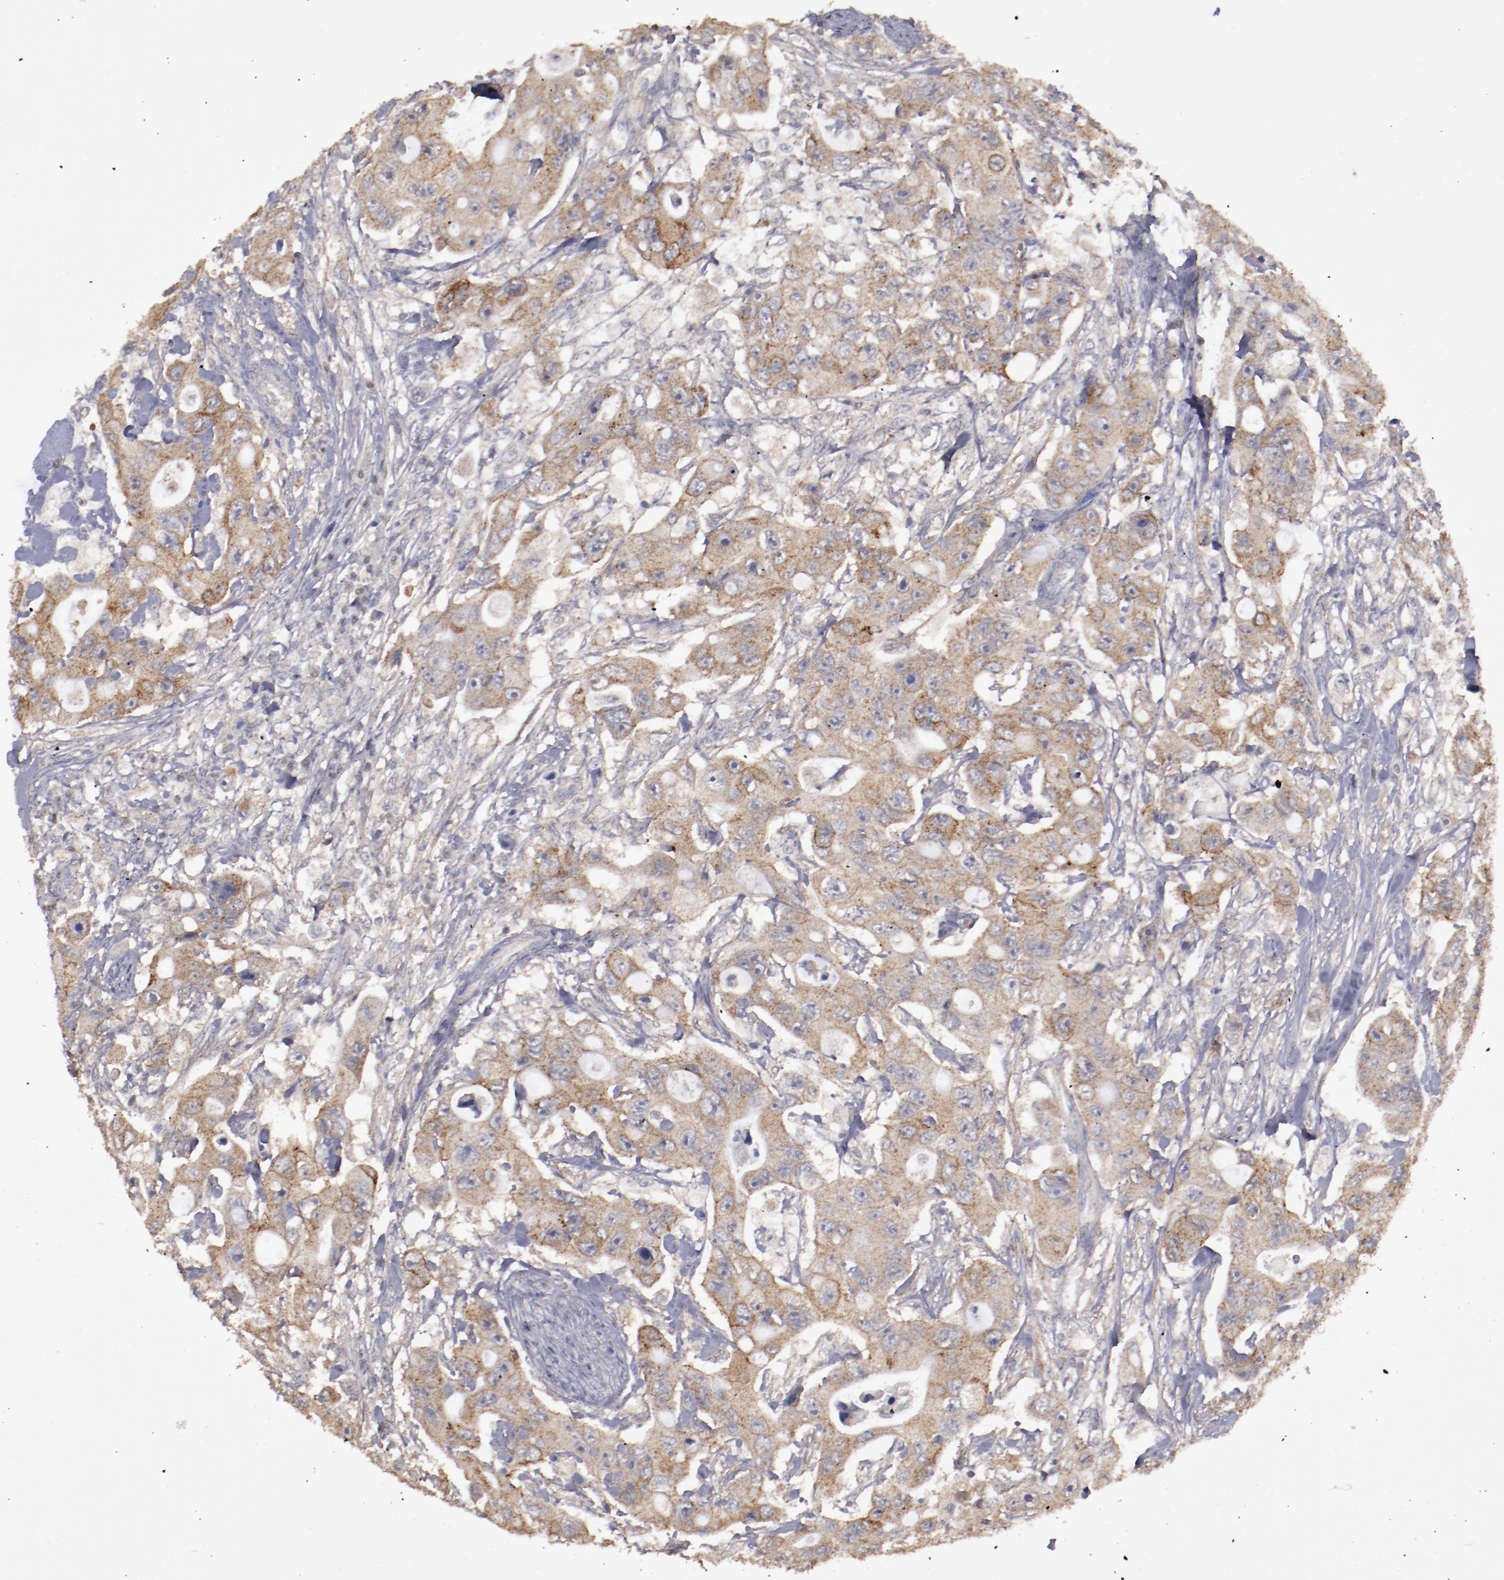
{"staining": {"intensity": "moderate", "quantity": "25%-75%", "location": "cytoplasmic/membranous"}, "tissue": "colorectal cancer", "cell_type": "Tumor cells", "image_type": "cancer", "snomed": [{"axis": "morphology", "description": "Adenocarcinoma, NOS"}, {"axis": "topography", "description": "Colon"}], "caption": "A micrograph showing moderate cytoplasmic/membranous staining in about 25%-75% of tumor cells in colorectal cancer (adenocarcinoma), as visualized by brown immunohistochemical staining.", "gene": "FAT1", "patient": {"sex": "female", "age": 46}}